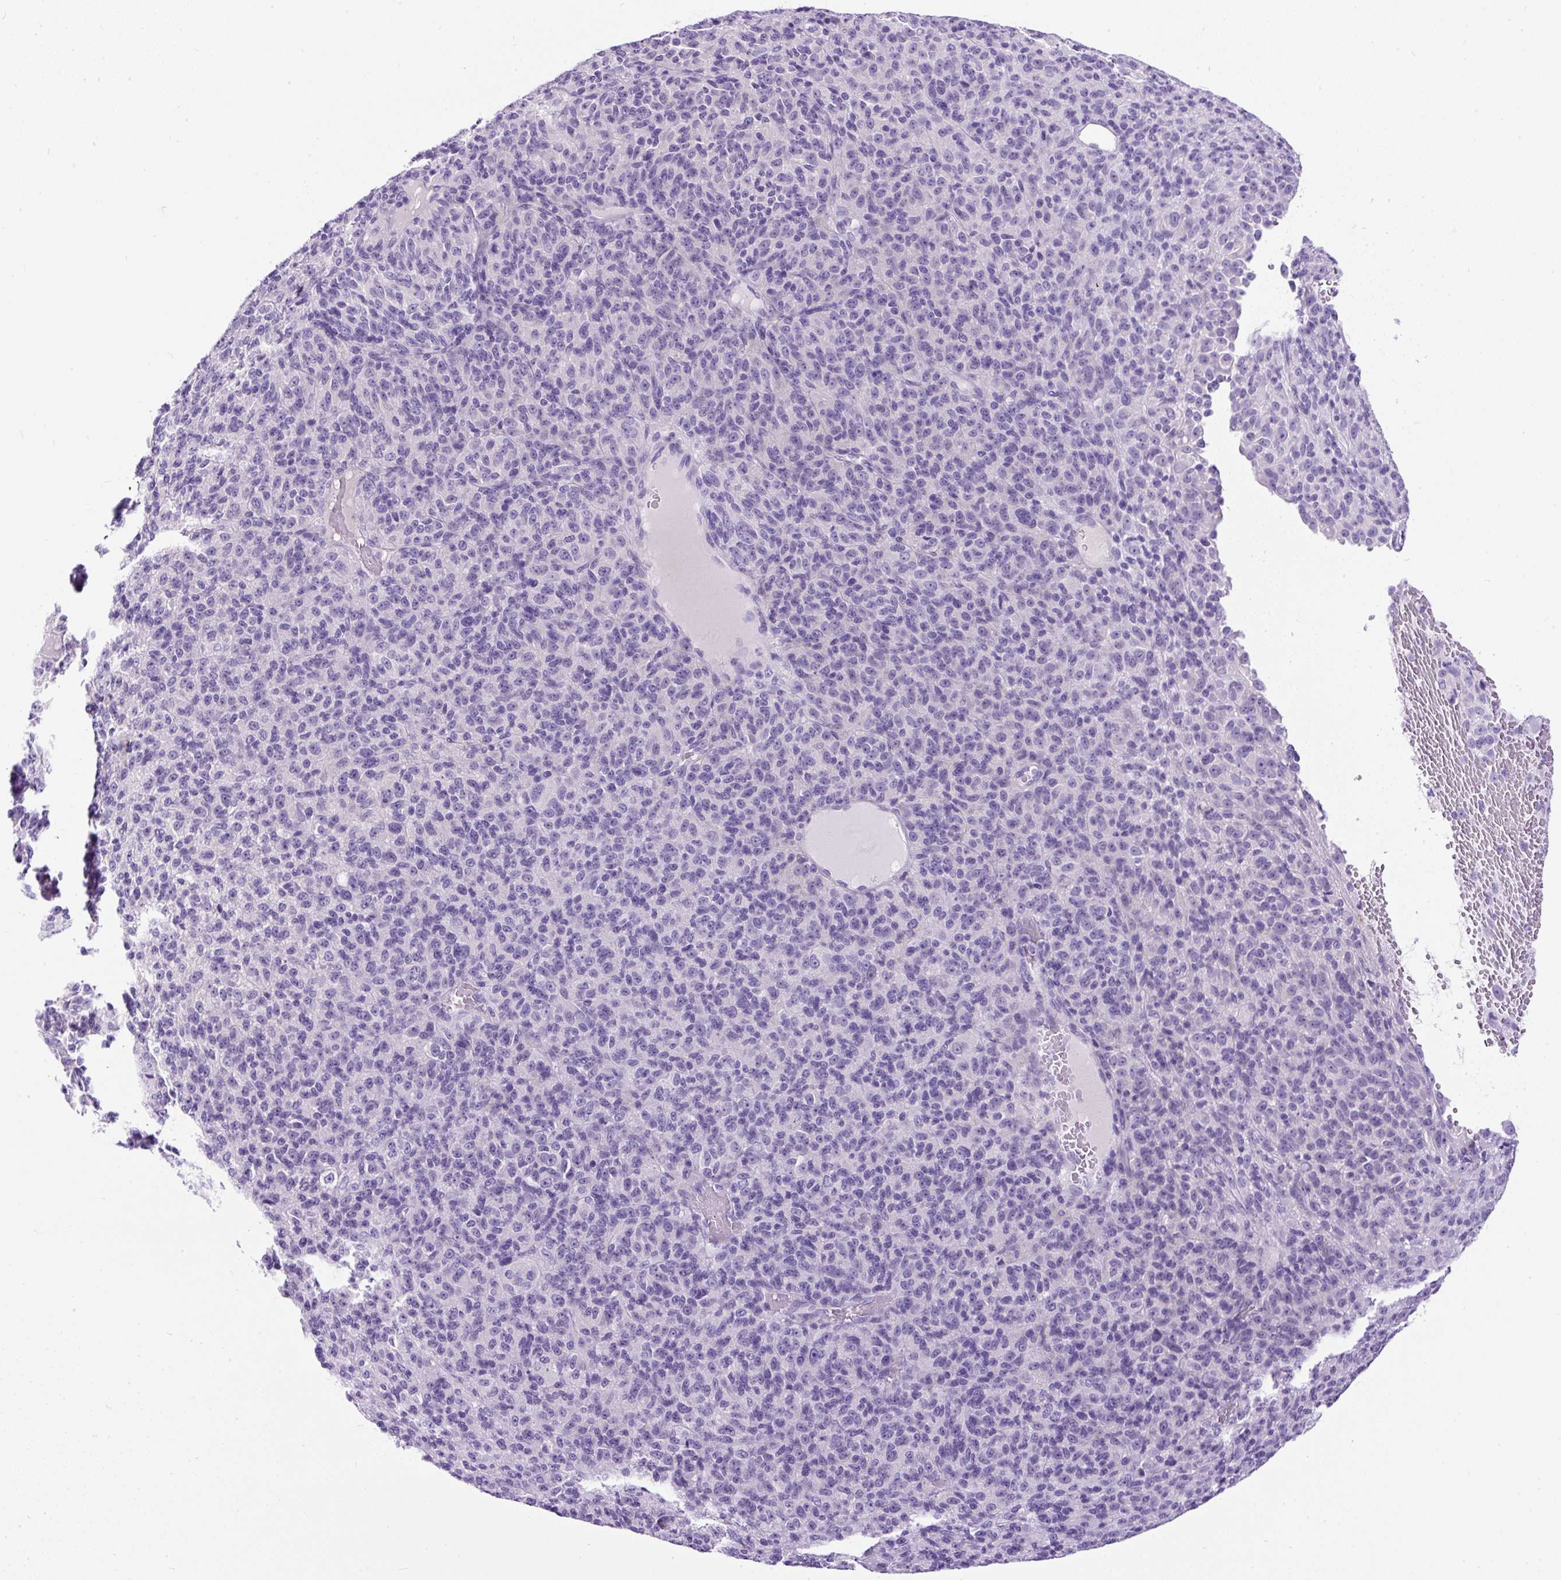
{"staining": {"intensity": "negative", "quantity": "none", "location": "none"}, "tissue": "melanoma", "cell_type": "Tumor cells", "image_type": "cancer", "snomed": [{"axis": "morphology", "description": "Malignant melanoma, Metastatic site"}, {"axis": "topography", "description": "Brain"}], "caption": "Immunohistochemistry of human malignant melanoma (metastatic site) demonstrates no expression in tumor cells. Nuclei are stained in blue.", "gene": "PDIA2", "patient": {"sex": "female", "age": 56}}